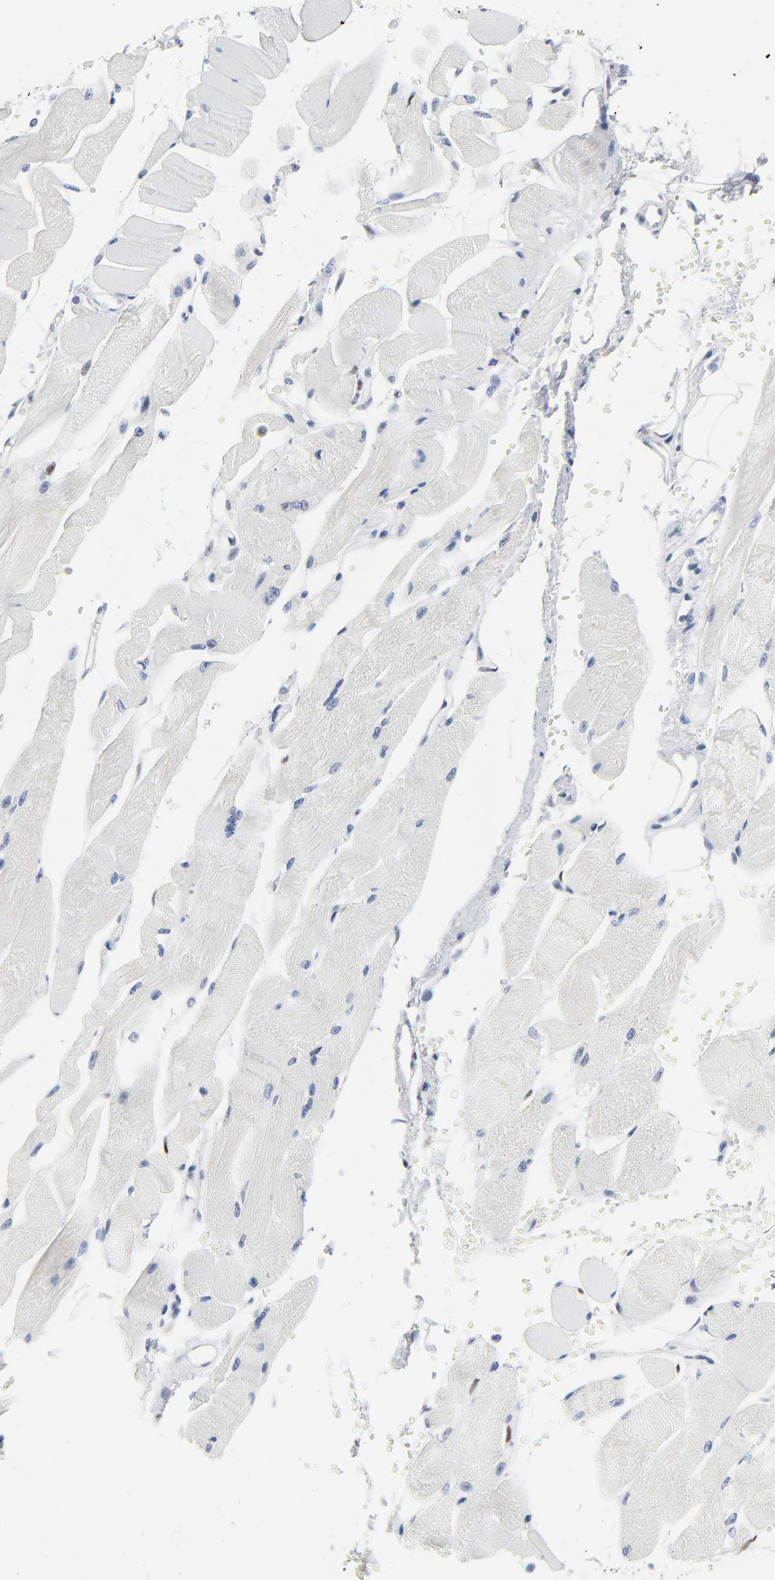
{"staining": {"intensity": "negative", "quantity": "none", "location": "none"}, "tissue": "skeletal muscle", "cell_type": "Myocytes", "image_type": "normal", "snomed": [{"axis": "morphology", "description": "Normal tissue, NOS"}, {"axis": "topography", "description": "Skeletal muscle"}, {"axis": "topography", "description": "Peripheral nerve tissue"}], "caption": "This is an IHC histopathology image of benign skeletal muscle. There is no positivity in myocytes.", "gene": "WEE1", "patient": {"sex": "female", "age": 84}}